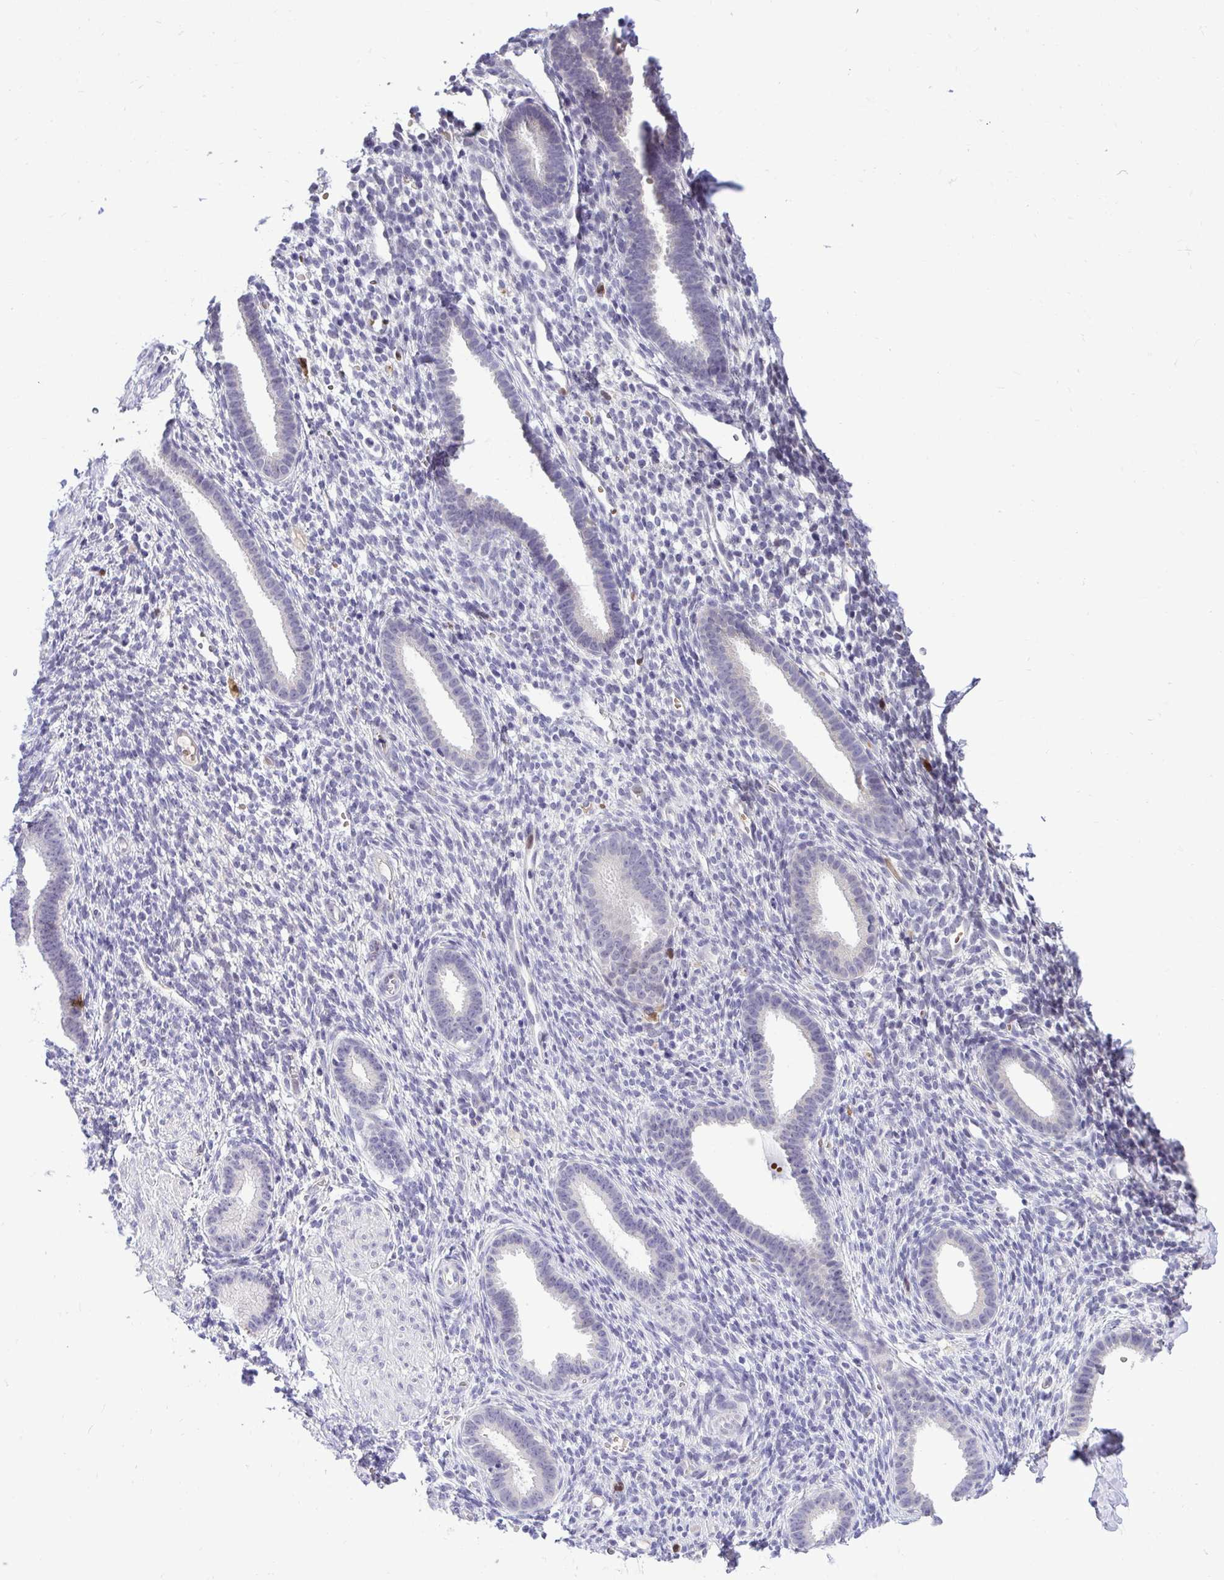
{"staining": {"intensity": "negative", "quantity": "none", "location": "none"}, "tissue": "endometrium", "cell_type": "Cells in endometrial stroma", "image_type": "normal", "snomed": [{"axis": "morphology", "description": "Normal tissue, NOS"}, {"axis": "topography", "description": "Endometrium"}], "caption": "IHC micrograph of benign endometrium: human endometrium stained with DAB (3,3'-diaminobenzidine) displays no significant protein expression in cells in endometrial stroma.", "gene": "CDC20", "patient": {"sex": "female", "age": 36}}